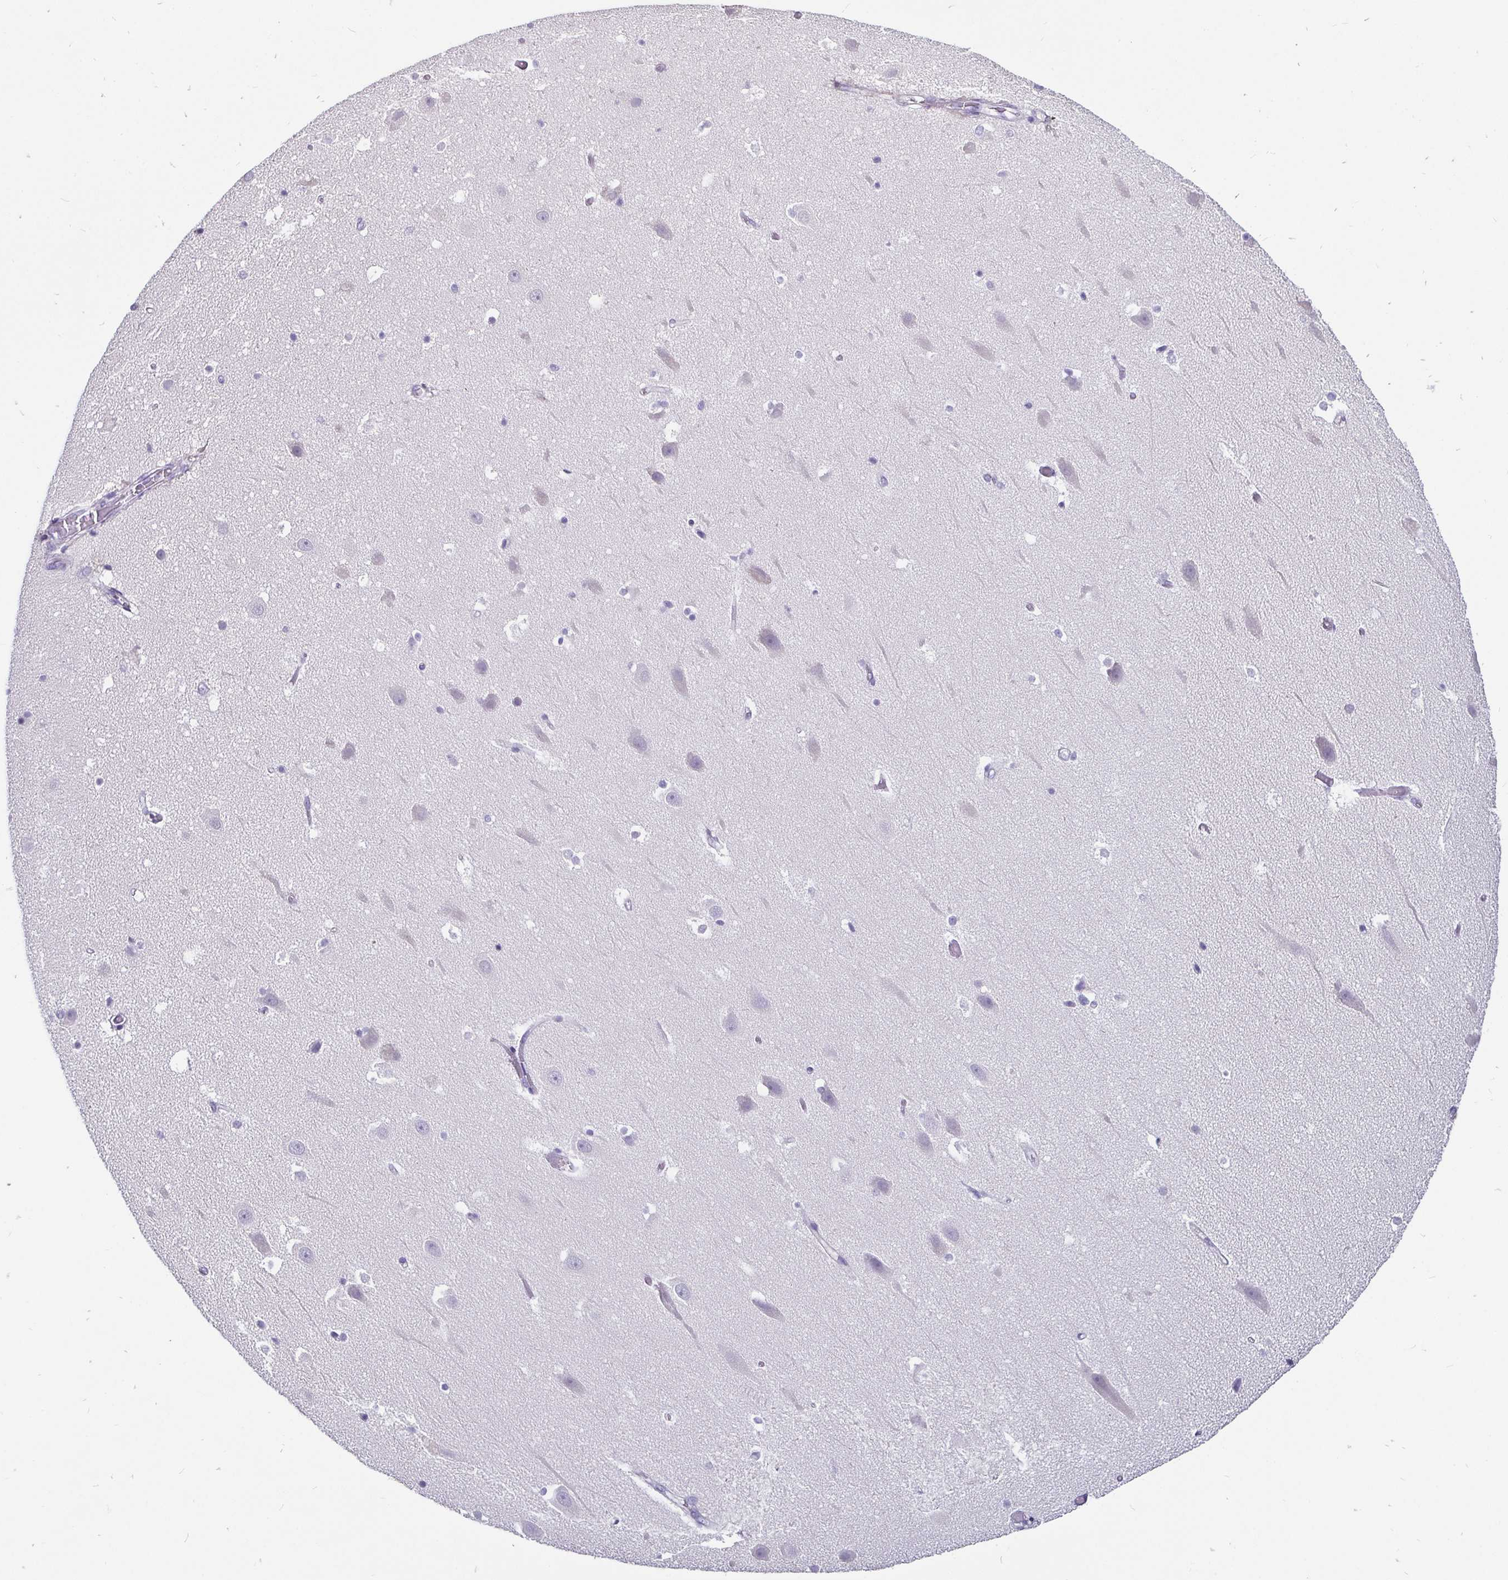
{"staining": {"intensity": "negative", "quantity": "none", "location": "none"}, "tissue": "hippocampus", "cell_type": "Glial cells", "image_type": "normal", "snomed": [{"axis": "morphology", "description": "Normal tissue, NOS"}, {"axis": "topography", "description": "Hippocampus"}], "caption": "A photomicrograph of hippocampus stained for a protein exhibits no brown staining in glial cells.", "gene": "ADAMTS6", "patient": {"sex": "male", "age": 26}}